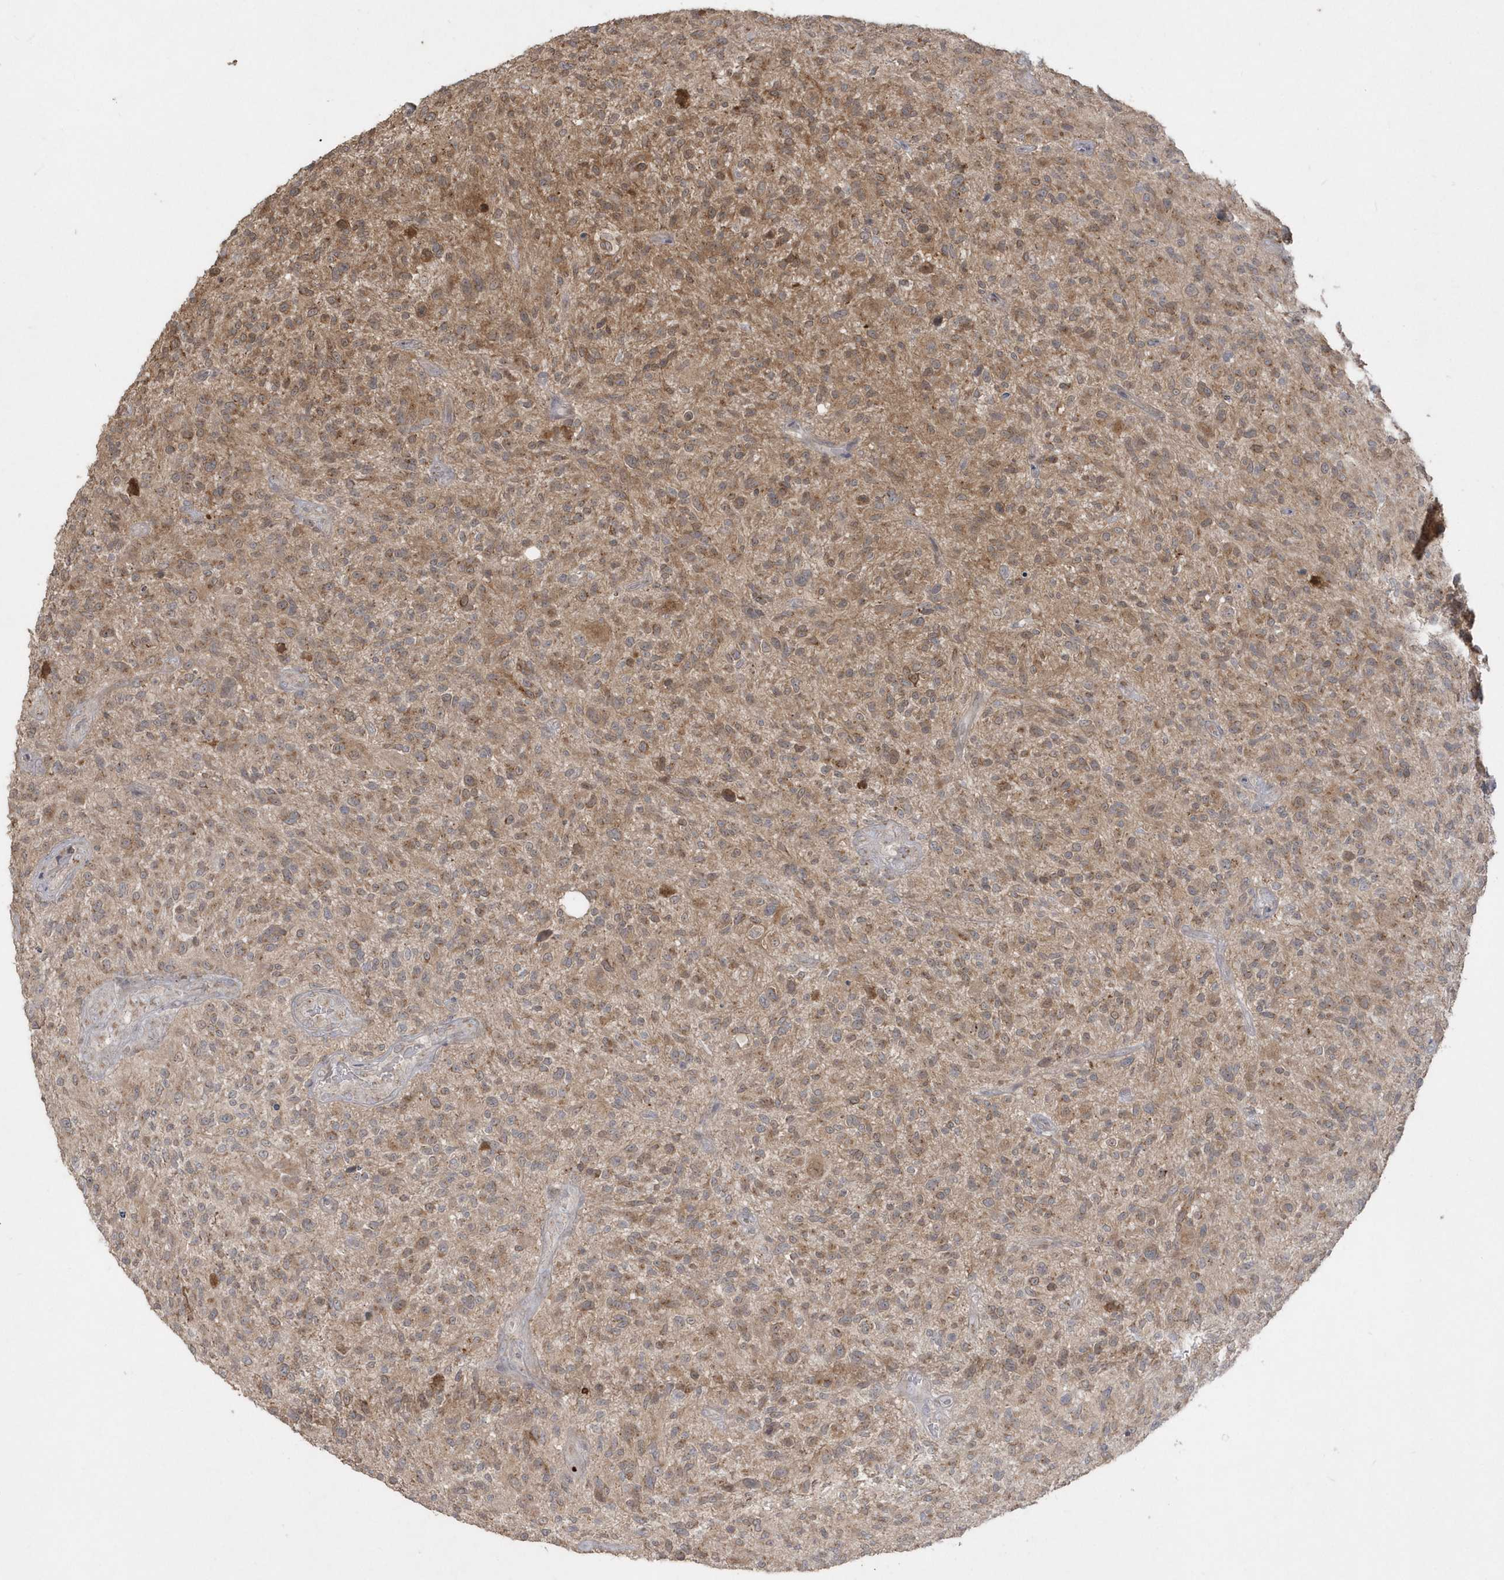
{"staining": {"intensity": "moderate", "quantity": "25%-75%", "location": "cytoplasmic/membranous"}, "tissue": "glioma", "cell_type": "Tumor cells", "image_type": "cancer", "snomed": [{"axis": "morphology", "description": "Glioma, malignant, High grade"}, {"axis": "topography", "description": "Brain"}], "caption": "The micrograph demonstrates immunohistochemical staining of malignant high-grade glioma. There is moderate cytoplasmic/membranous staining is present in about 25%-75% of tumor cells. (brown staining indicates protein expression, while blue staining denotes nuclei).", "gene": "GEMIN6", "patient": {"sex": "male", "age": 47}}